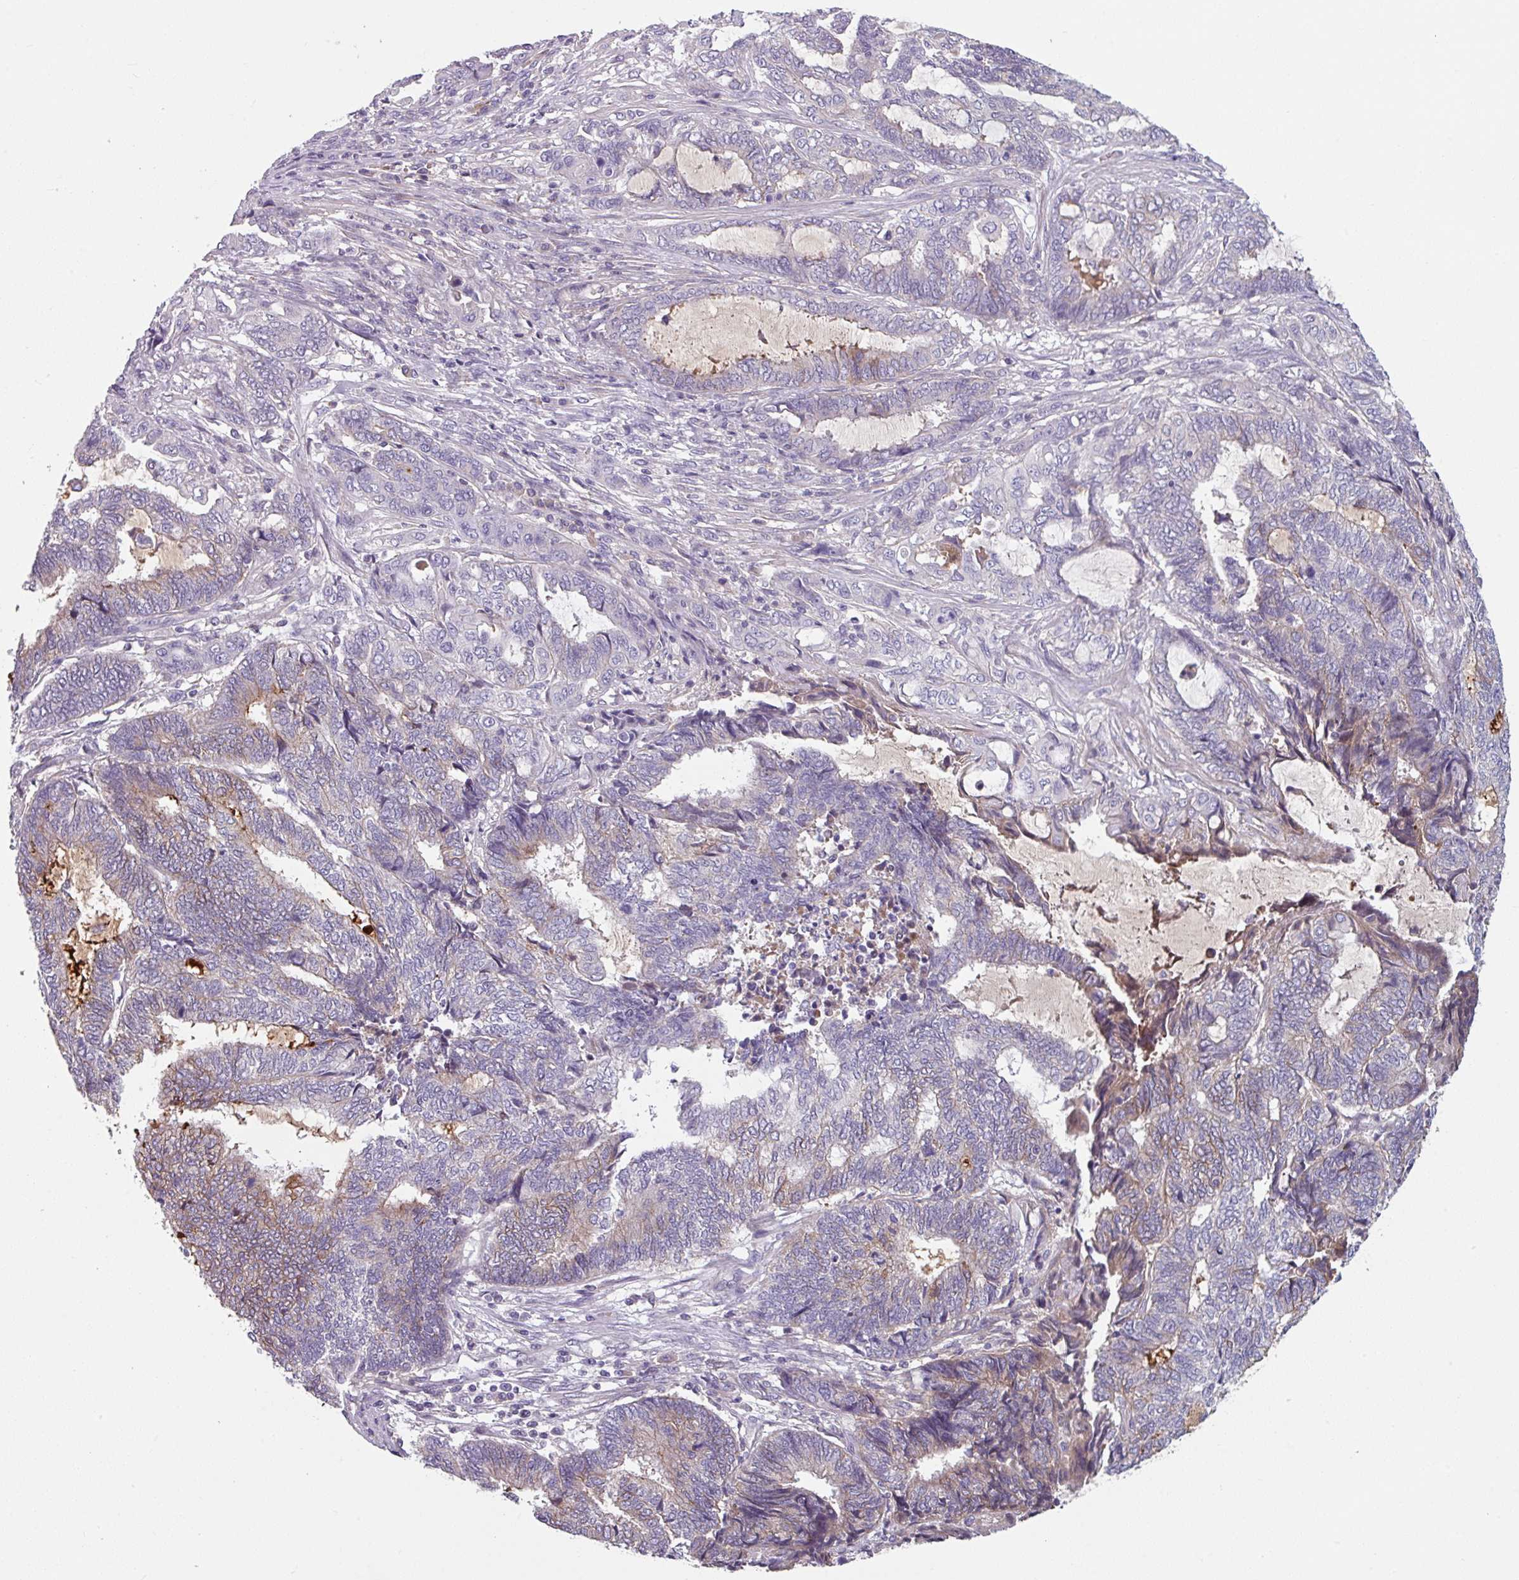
{"staining": {"intensity": "weak", "quantity": "<25%", "location": "cytoplasmic/membranous"}, "tissue": "endometrial cancer", "cell_type": "Tumor cells", "image_type": "cancer", "snomed": [{"axis": "morphology", "description": "Adenocarcinoma, NOS"}, {"axis": "topography", "description": "Uterus"}, {"axis": "topography", "description": "Endometrium"}], "caption": "DAB immunohistochemical staining of human endometrial adenocarcinoma demonstrates no significant staining in tumor cells.", "gene": "TMEM132A", "patient": {"sex": "female", "age": 70}}